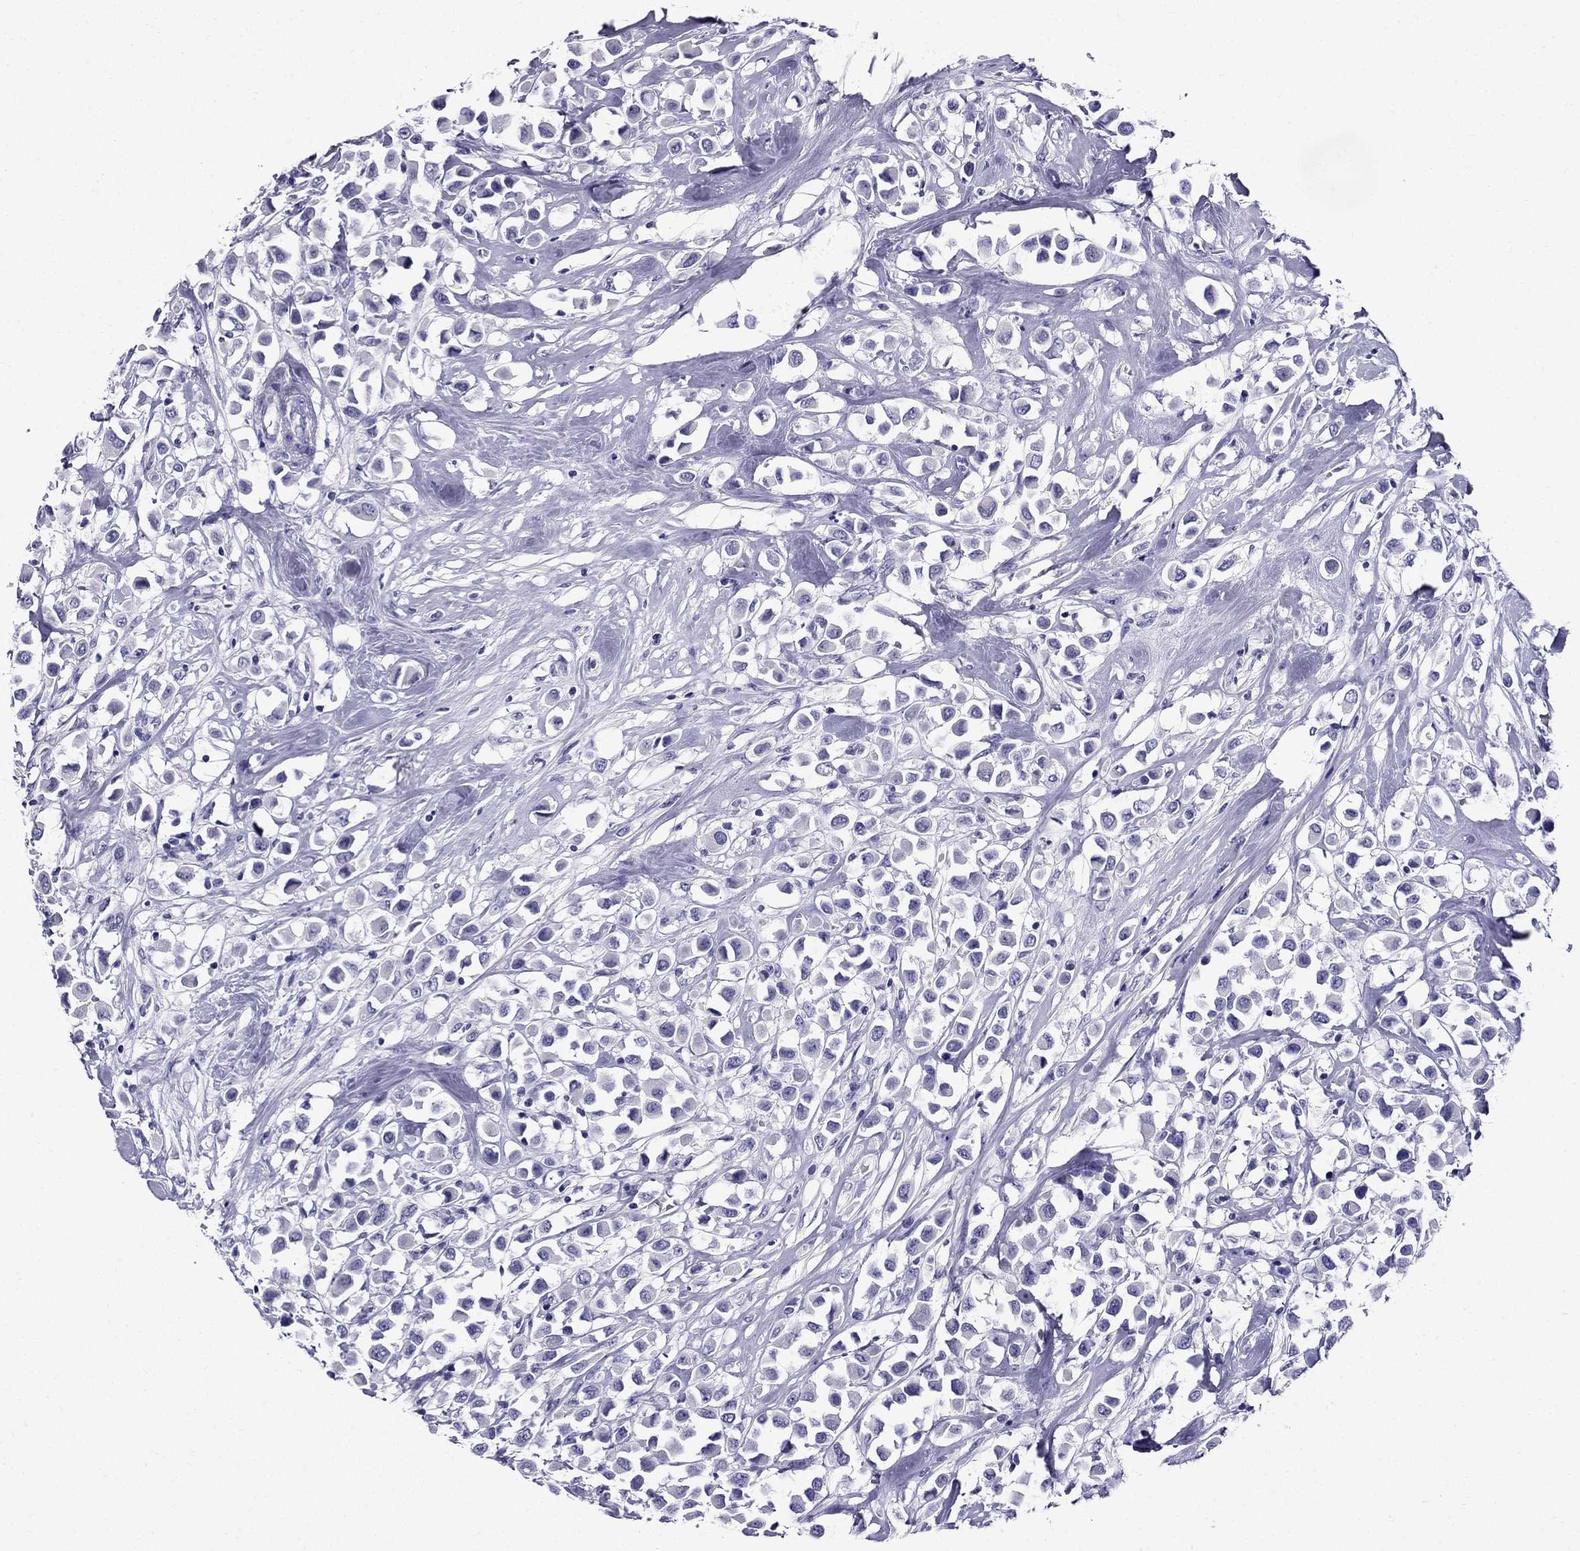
{"staining": {"intensity": "negative", "quantity": "none", "location": "none"}, "tissue": "breast cancer", "cell_type": "Tumor cells", "image_type": "cancer", "snomed": [{"axis": "morphology", "description": "Duct carcinoma"}, {"axis": "topography", "description": "Breast"}], "caption": "Tumor cells are negative for brown protein staining in intraductal carcinoma (breast). (Immunohistochemistry, brightfield microscopy, high magnification).", "gene": "ERC2", "patient": {"sex": "female", "age": 61}}